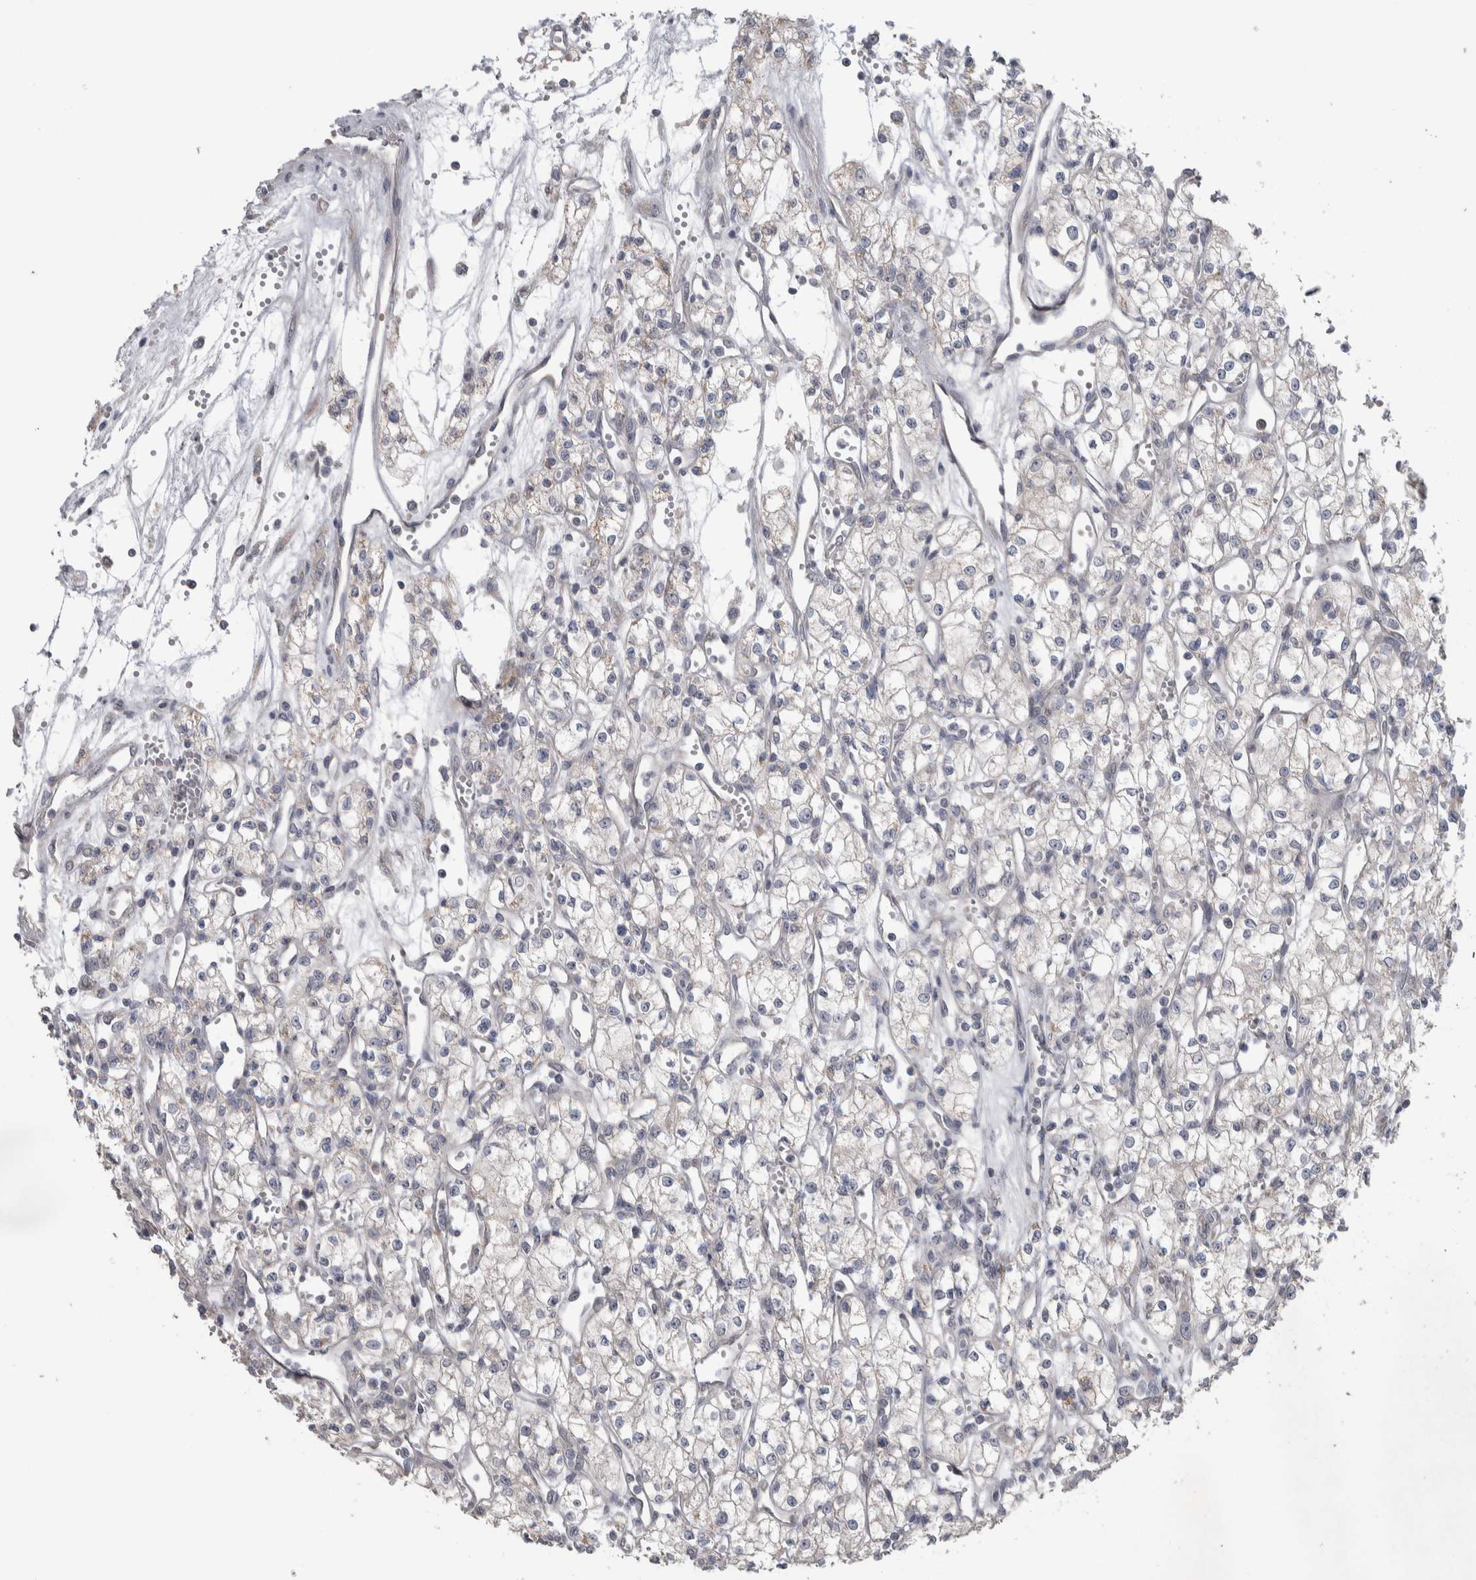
{"staining": {"intensity": "negative", "quantity": "none", "location": "none"}, "tissue": "renal cancer", "cell_type": "Tumor cells", "image_type": "cancer", "snomed": [{"axis": "morphology", "description": "Adenocarcinoma, NOS"}, {"axis": "topography", "description": "Kidney"}], "caption": "Protein analysis of renal adenocarcinoma displays no significant positivity in tumor cells.", "gene": "SRP68", "patient": {"sex": "male", "age": 59}}